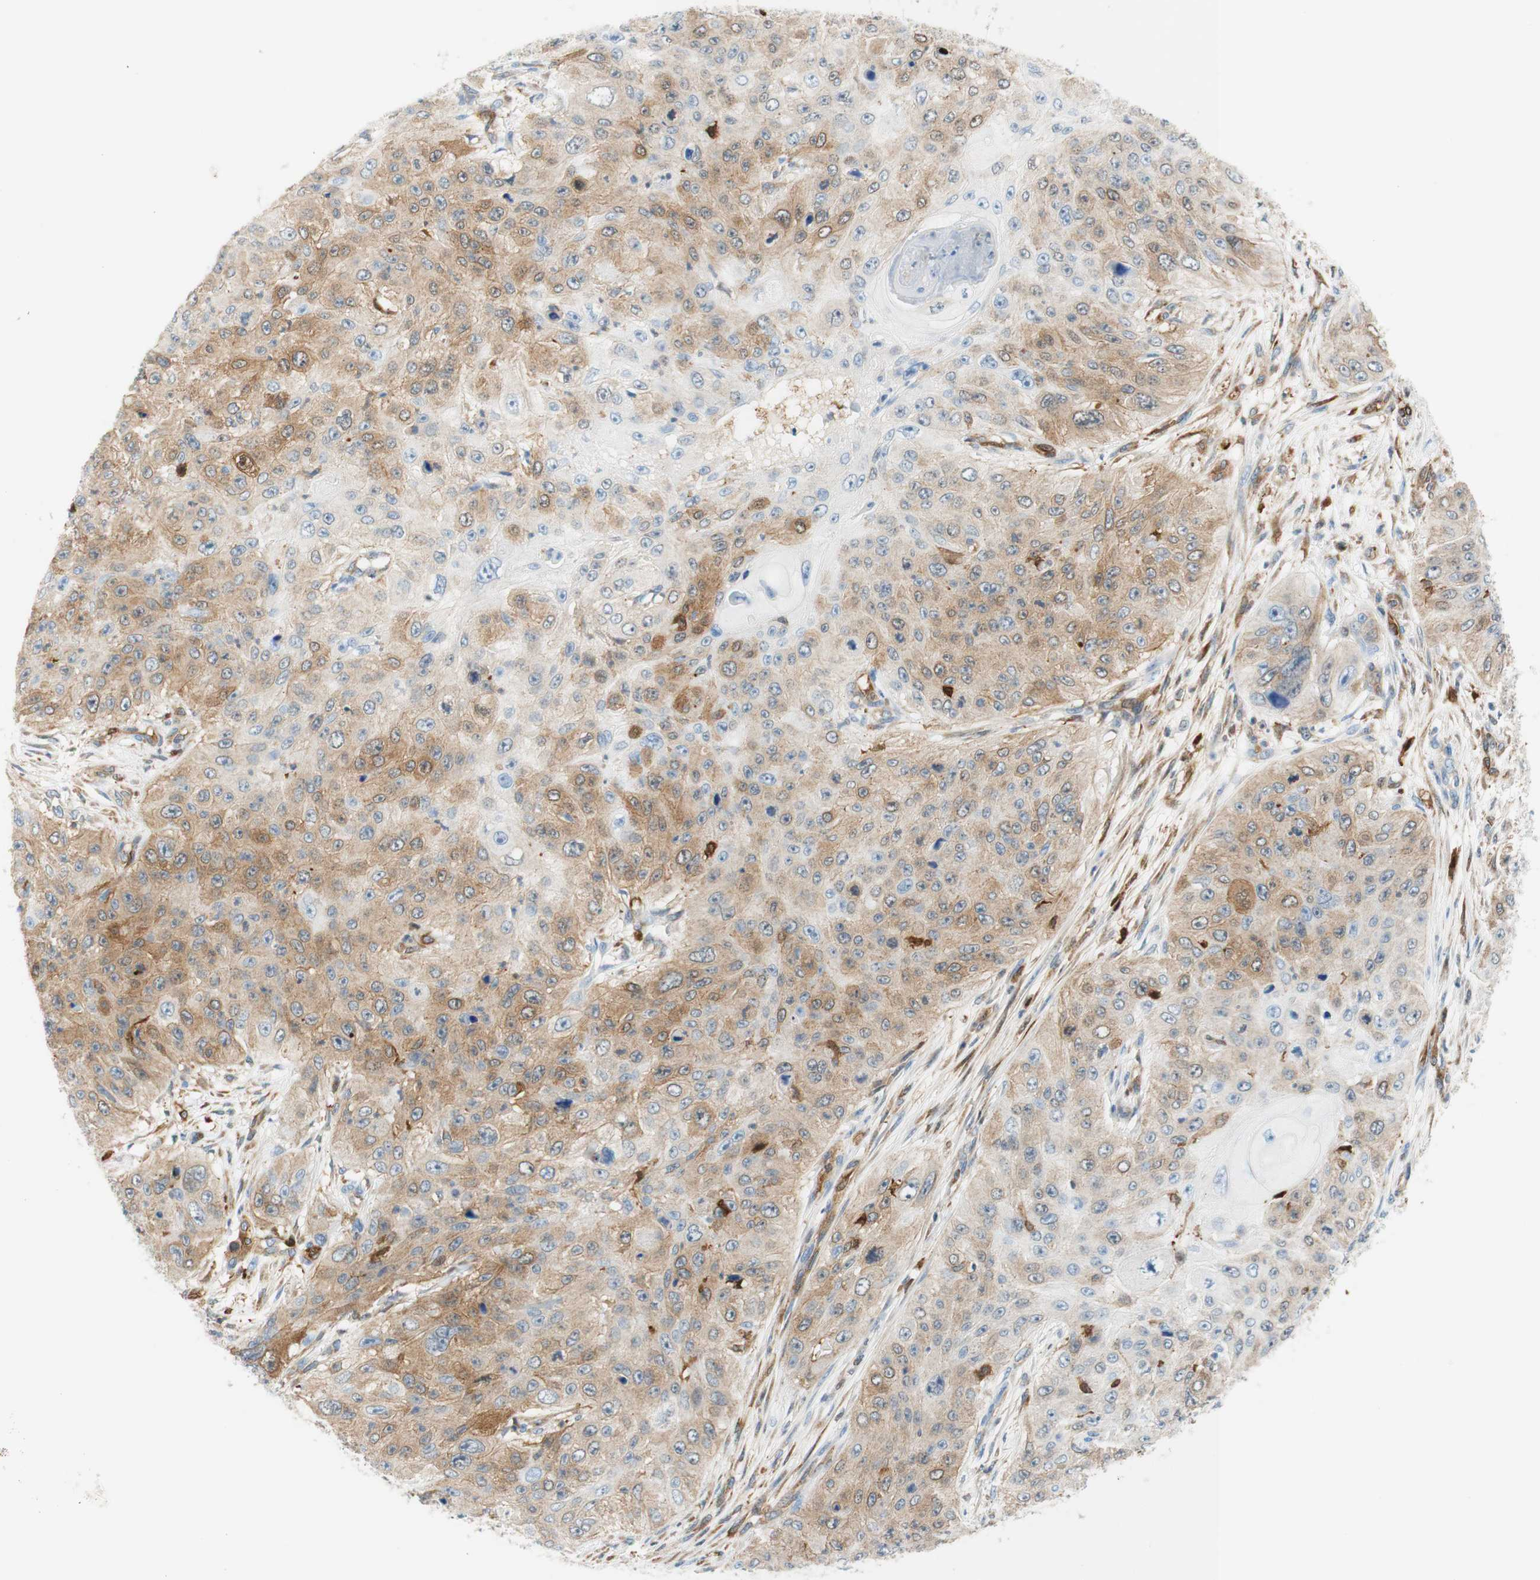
{"staining": {"intensity": "weak", "quantity": ">75%", "location": "cytoplasmic/membranous"}, "tissue": "skin cancer", "cell_type": "Tumor cells", "image_type": "cancer", "snomed": [{"axis": "morphology", "description": "Squamous cell carcinoma, NOS"}, {"axis": "topography", "description": "Skin"}], "caption": "A low amount of weak cytoplasmic/membranous staining is appreciated in about >75% of tumor cells in squamous cell carcinoma (skin) tissue.", "gene": "STMN1", "patient": {"sex": "female", "age": 80}}